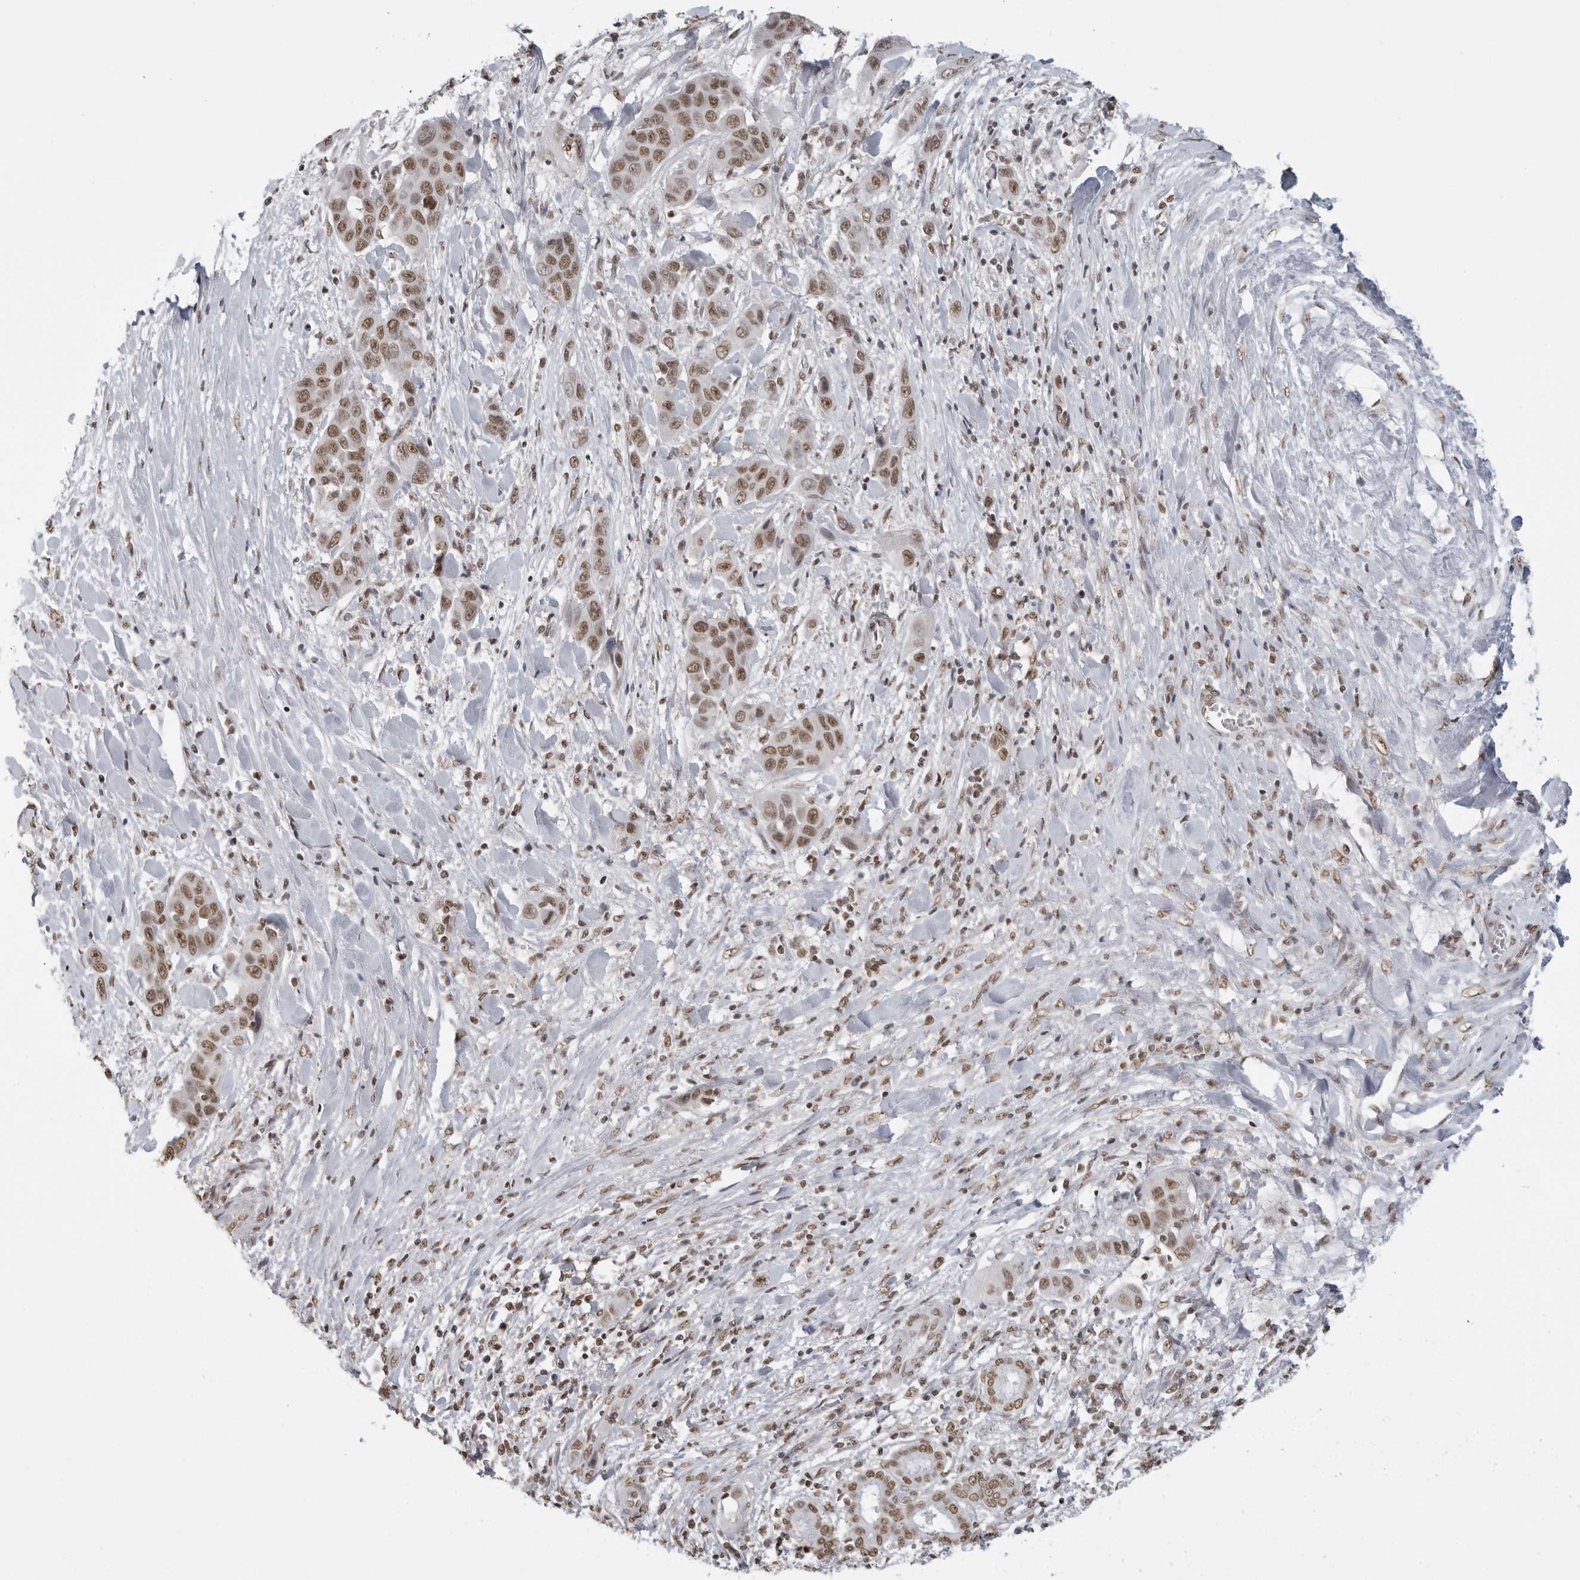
{"staining": {"intensity": "moderate", "quantity": ">75%", "location": "nuclear"}, "tissue": "liver cancer", "cell_type": "Tumor cells", "image_type": "cancer", "snomed": [{"axis": "morphology", "description": "Cholangiocarcinoma"}, {"axis": "topography", "description": "Liver"}], "caption": "An IHC photomicrograph of neoplastic tissue is shown. Protein staining in brown highlights moderate nuclear positivity in cholangiocarcinoma (liver) within tumor cells.", "gene": "RPA2", "patient": {"sex": "female", "age": 52}}